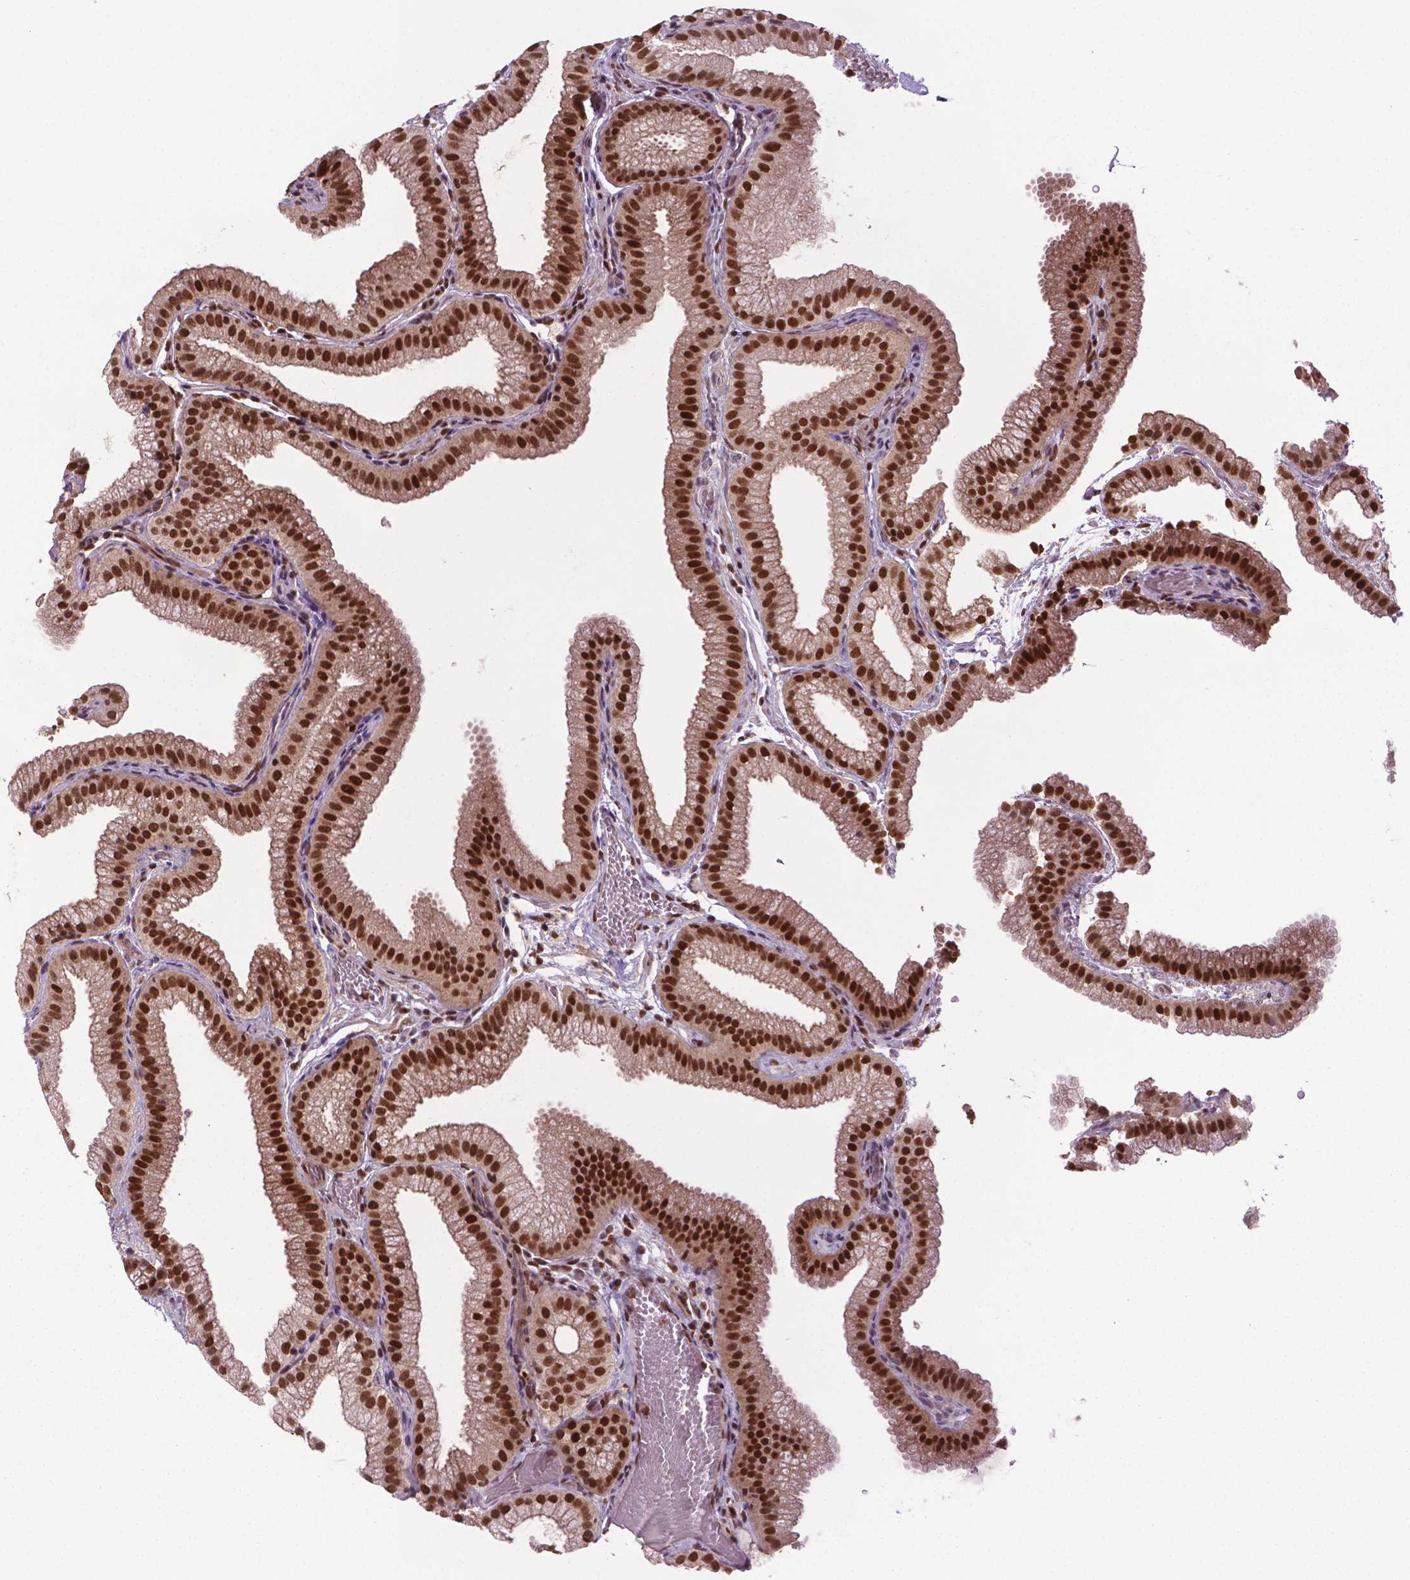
{"staining": {"intensity": "strong", "quantity": ">75%", "location": "nuclear"}, "tissue": "gallbladder", "cell_type": "Glandular cells", "image_type": "normal", "snomed": [{"axis": "morphology", "description": "Normal tissue, NOS"}, {"axis": "topography", "description": "Gallbladder"}], "caption": "Gallbladder stained with immunohistochemistry (IHC) exhibits strong nuclear staining in about >75% of glandular cells. Using DAB (3,3'-diaminobenzidine) (brown) and hematoxylin (blue) stains, captured at high magnification using brightfield microscopy.", "gene": "SIRT6", "patient": {"sex": "female", "age": 63}}